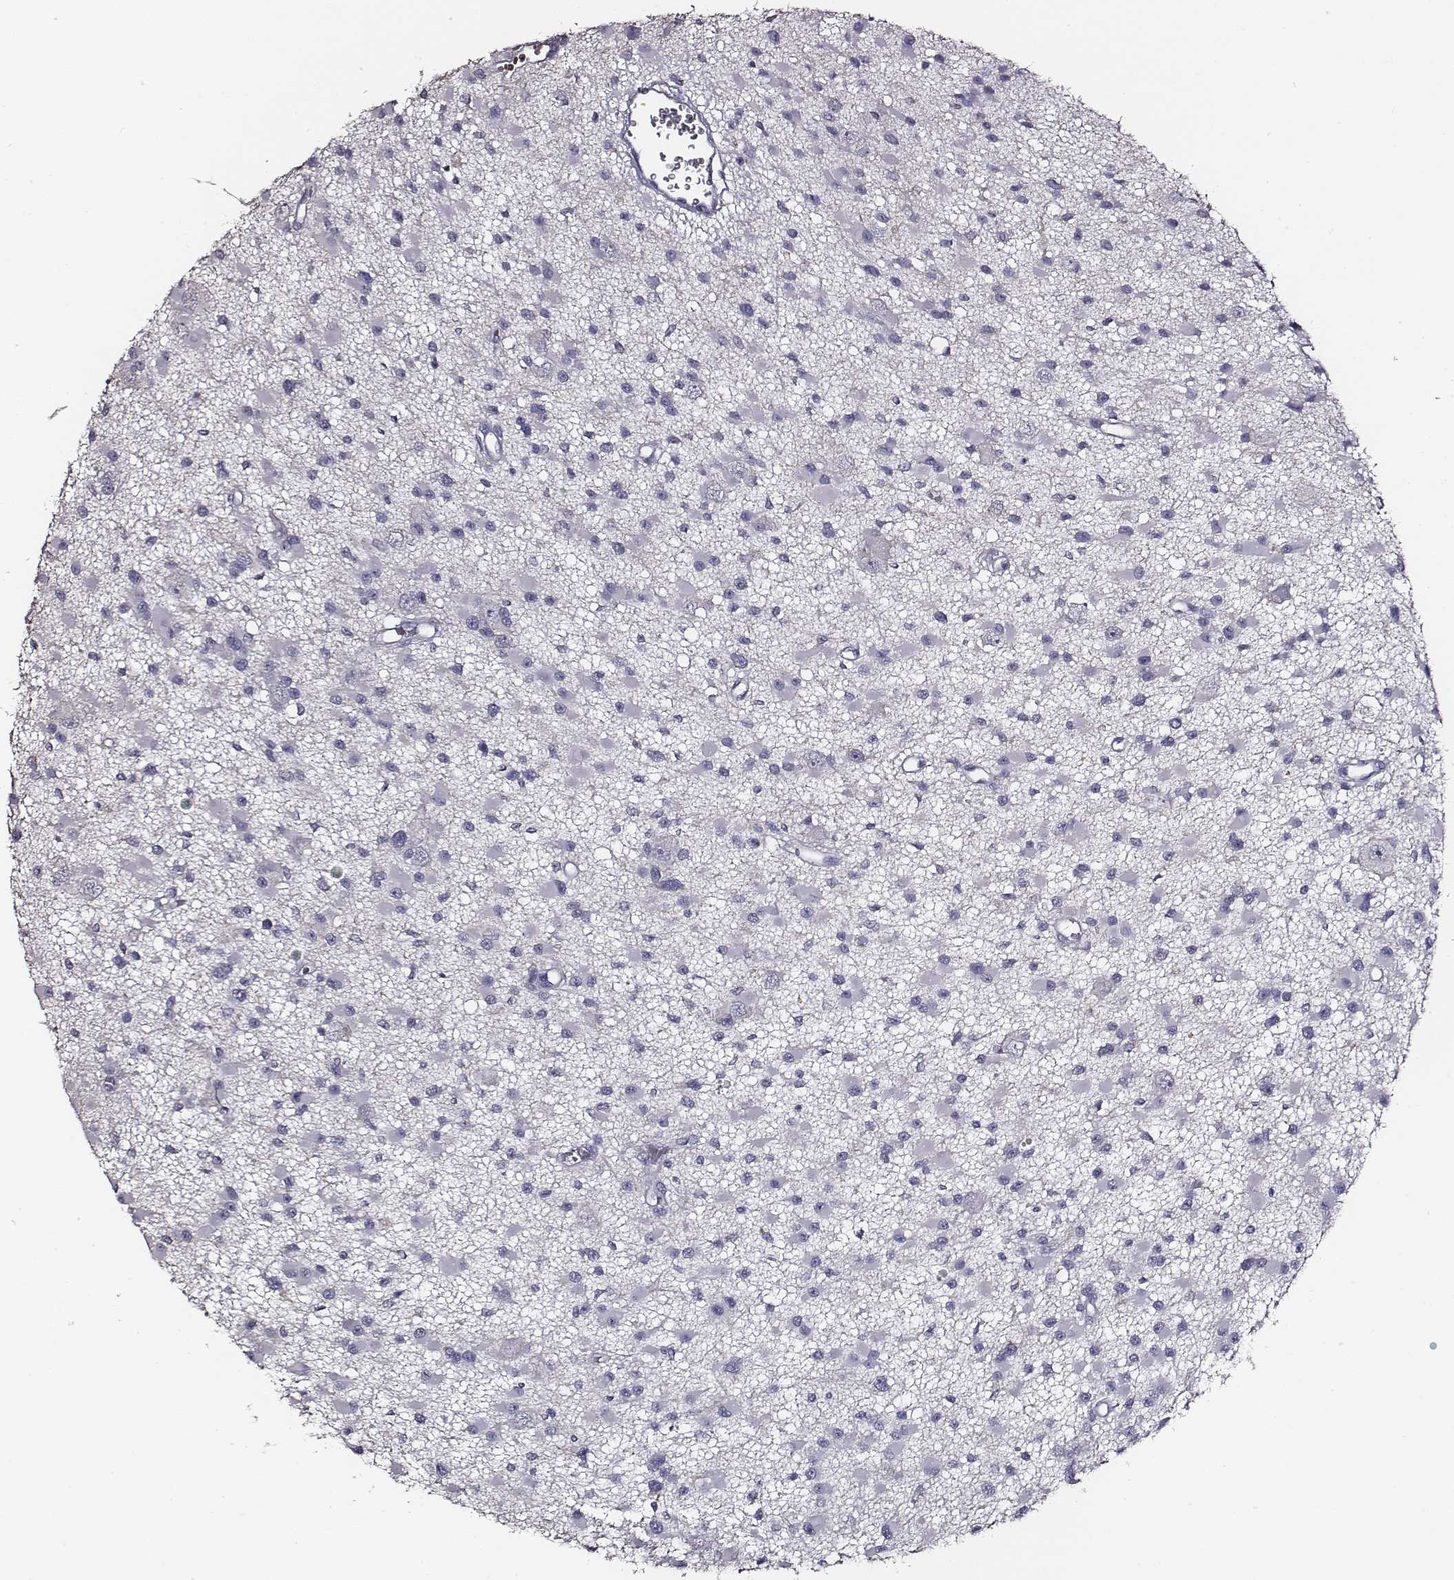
{"staining": {"intensity": "negative", "quantity": "none", "location": "none"}, "tissue": "glioma", "cell_type": "Tumor cells", "image_type": "cancer", "snomed": [{"axis": "morphology", "description": "Glioma, malignant, High grade"}, {"axis": "topography", "description": "Brain"}], "caption": "The IHC histopathology image has no significant positivity in tumor cells of glioma tissue. (Stains: DAB IHC with hematoxylin counter stain, Microscopy: brightfield microscopy at high magnification).", "gene": "AADAT", "patient": {"sex": "male", "age": 54}}